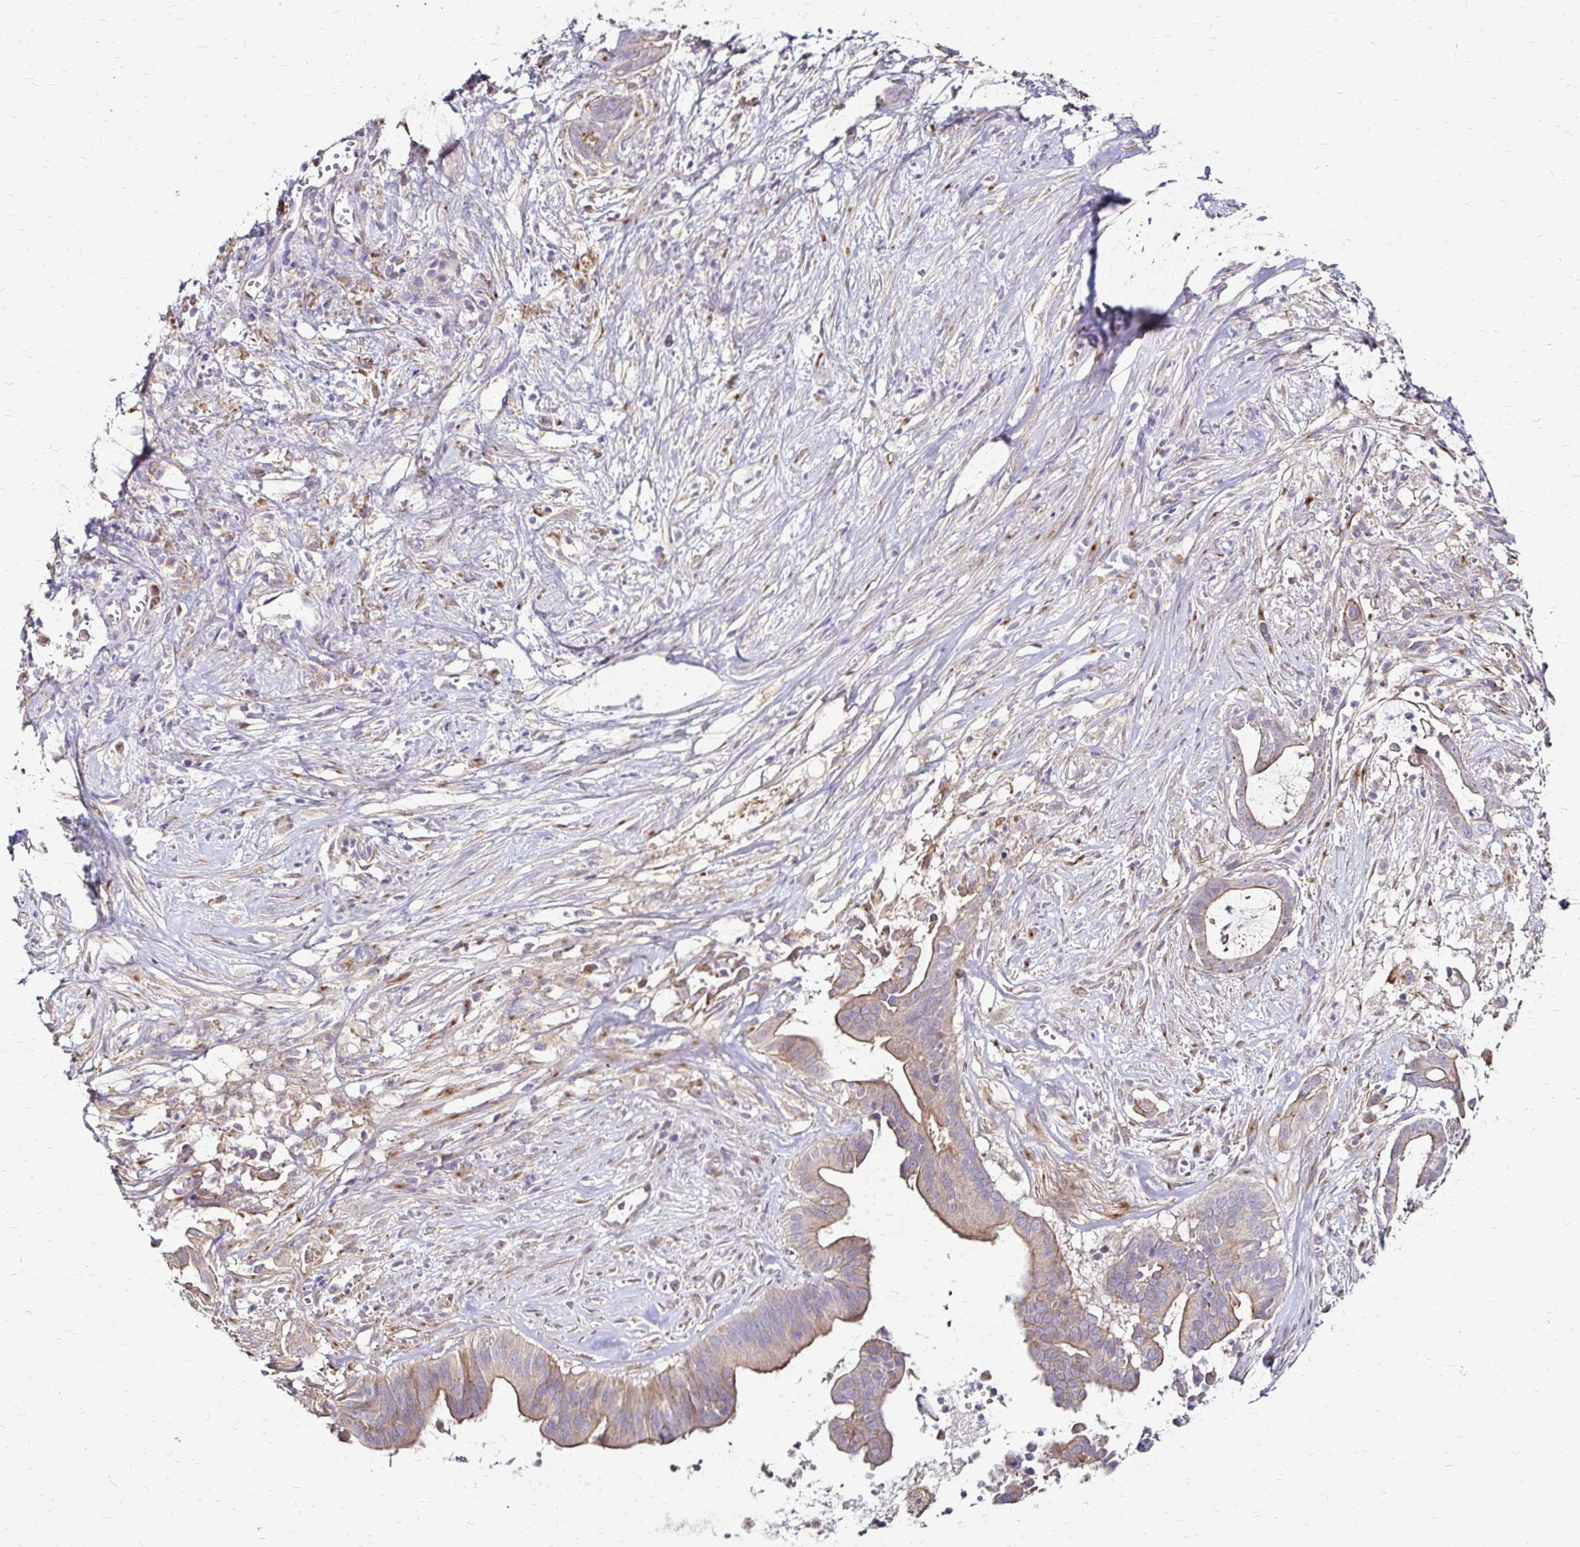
{"staining": {"intensity": "moderate", "quantity": "25%-75%", "location": "cytoplasmic/membranous"}, "tissue": "pancreatic cancer", "cell_type": "Tumor cells", "image_type": "cancer", "snomed": [{"axis": "morphology", "description": "Adenocarcinoma, NOS"}, {"axis": "topography", "description": "Pancreas"}], "caption": "Brown immunohistochemical staining in human pancreatic cancer (adenocarcinoma) exhibits moderate cytoplasmic/membranous positivity in about 25%-75% of tumor cells. The protein of interest is shown in brown color, while the nuclei are stained blue.", "gene": "PRIMA1", "patient": {"sex": "male", "age": 61}}